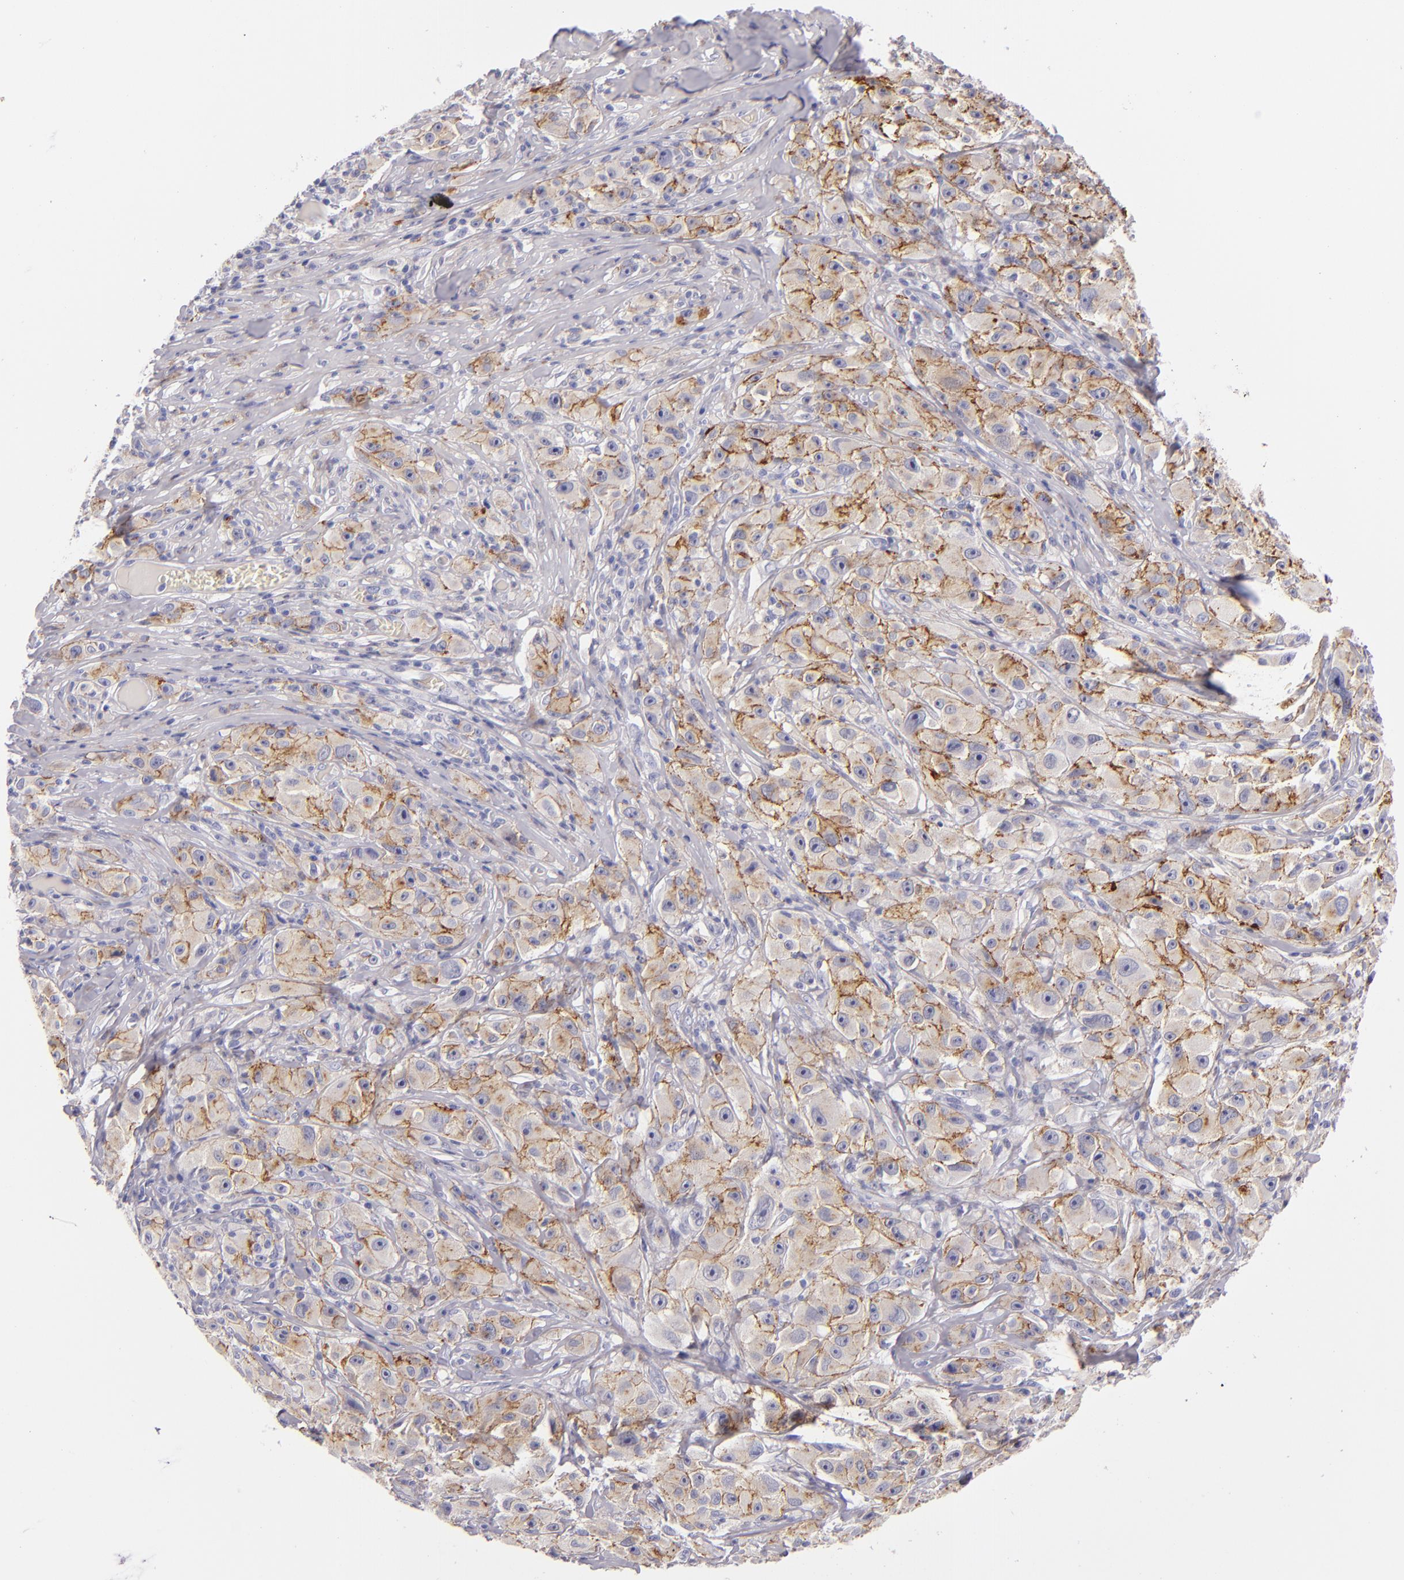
{"staining": {"intensity": "moderate", "quantity": ">75%", "location": "cytoplasmic/membranous"}, "tissue": "melanoma", "cell_type": "Tumor cells", "image_type": "cancer", "snomed": [{"axis": "morphology", "description": "Malignant melanoma, NOS"}, {"axis": "topography", "description": "Skin"}], "caption": "Immunohistochemical staining of human melanoma demonstrates medium levels of moderate cytoplasmic/membranous protein positivity in about >75% of tumor cells.", "gene": "CDH3", "patient": {"sex": "male", "age": 56}}